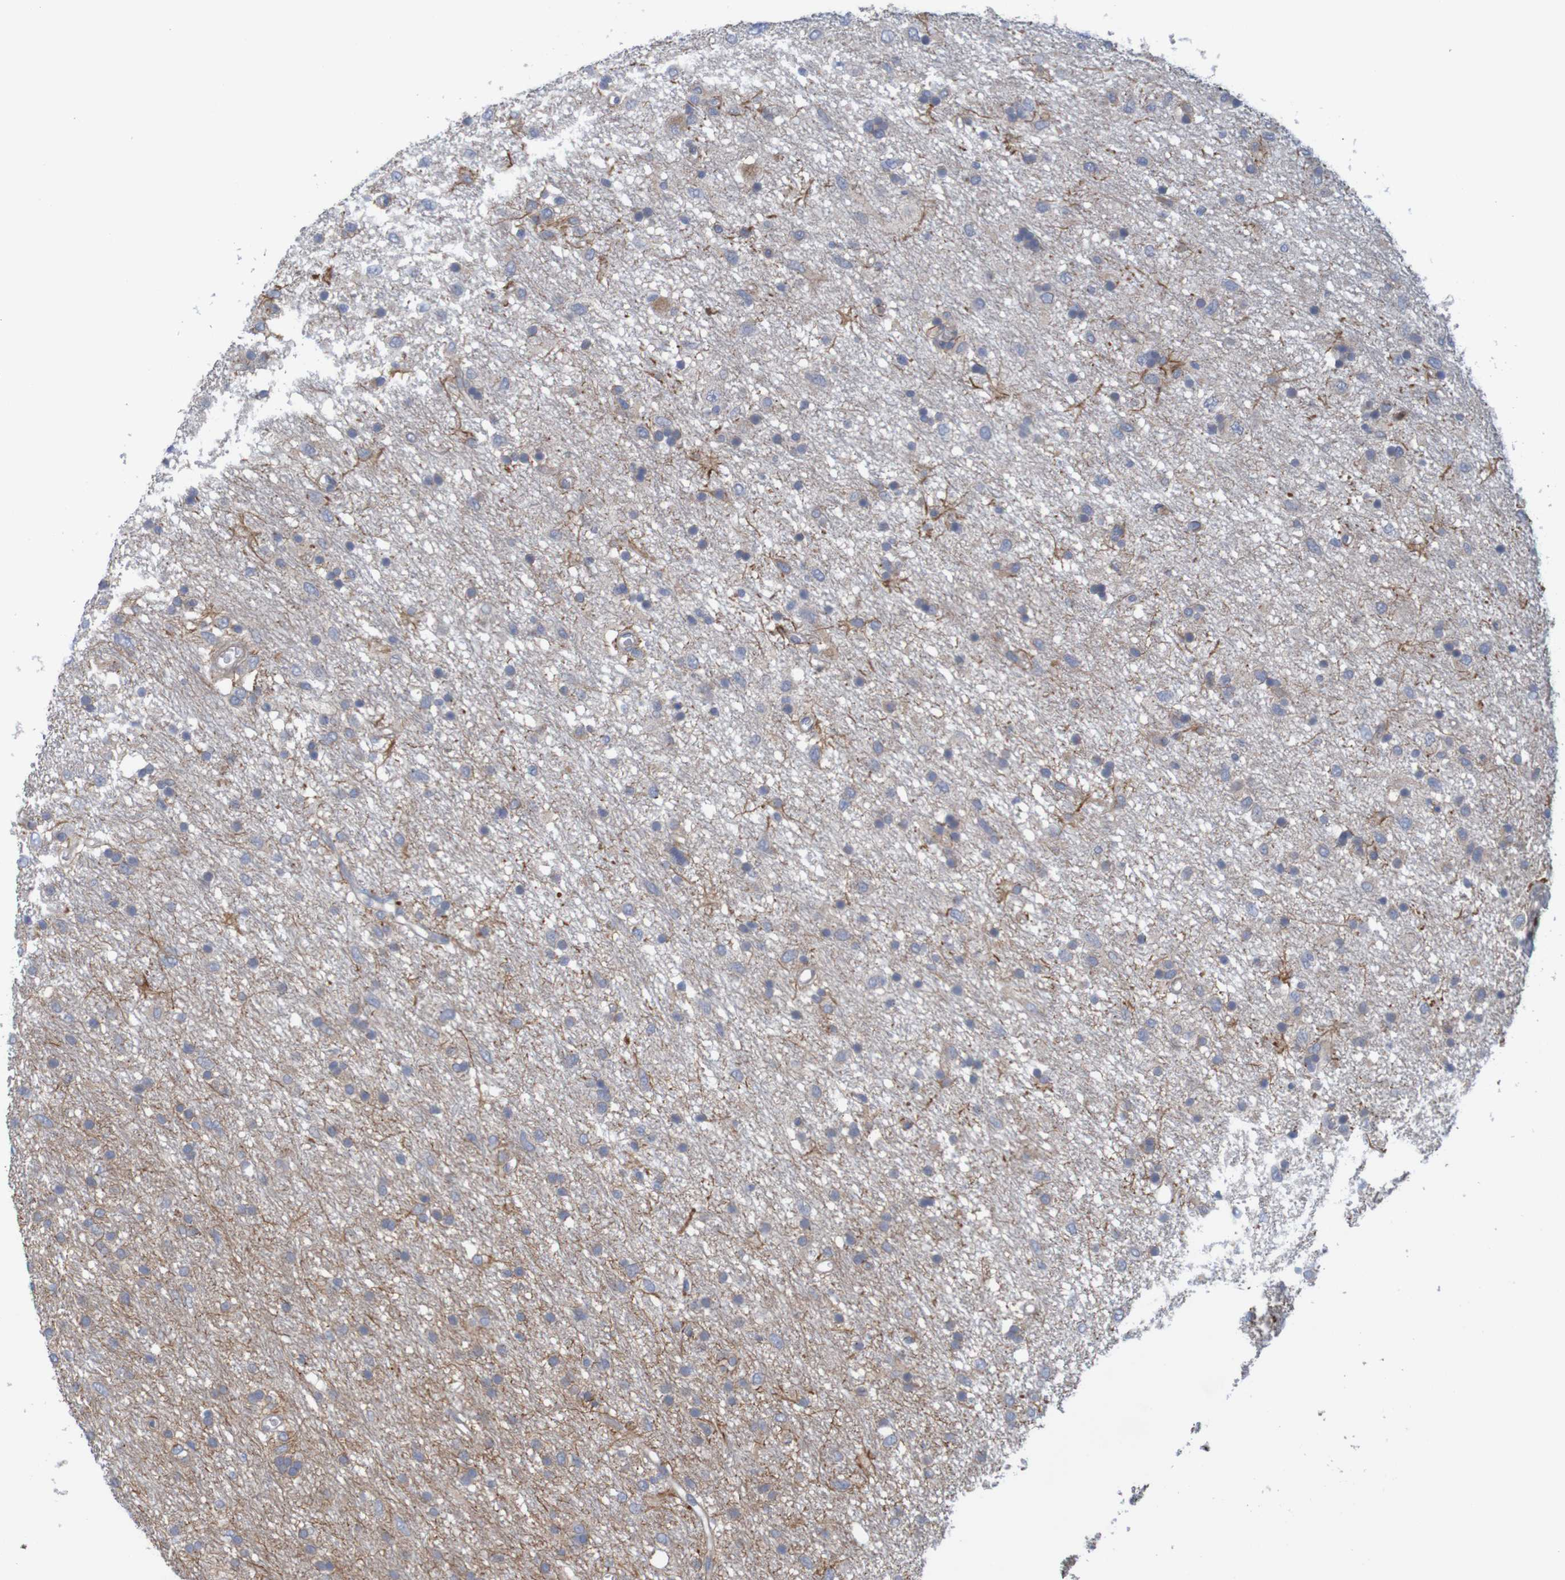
{"staining": {"intensity": "weak", "quantity": "<25%", "location": "cytoplasmic/membranous"}, "tissue": "glioma", "cell_type": "Tumor cells", "image_type": "cancer", "snomed": [{"axis": "morphology", "description": "Glioma, malignant, Low grade"}, {"axis": "topography", "description": "Brain"}], "caption": "There is no significant staining in tumor cells of glioma. Brightfield microscopy of immunohistochemistry (IHC) stained with DAB (3,3'-diaminobenzidine) (brown) and hematoxylin (blue), captured at high magnification.", "gene": "KRT23", "patient": {"sex": "male", "age": 77}}